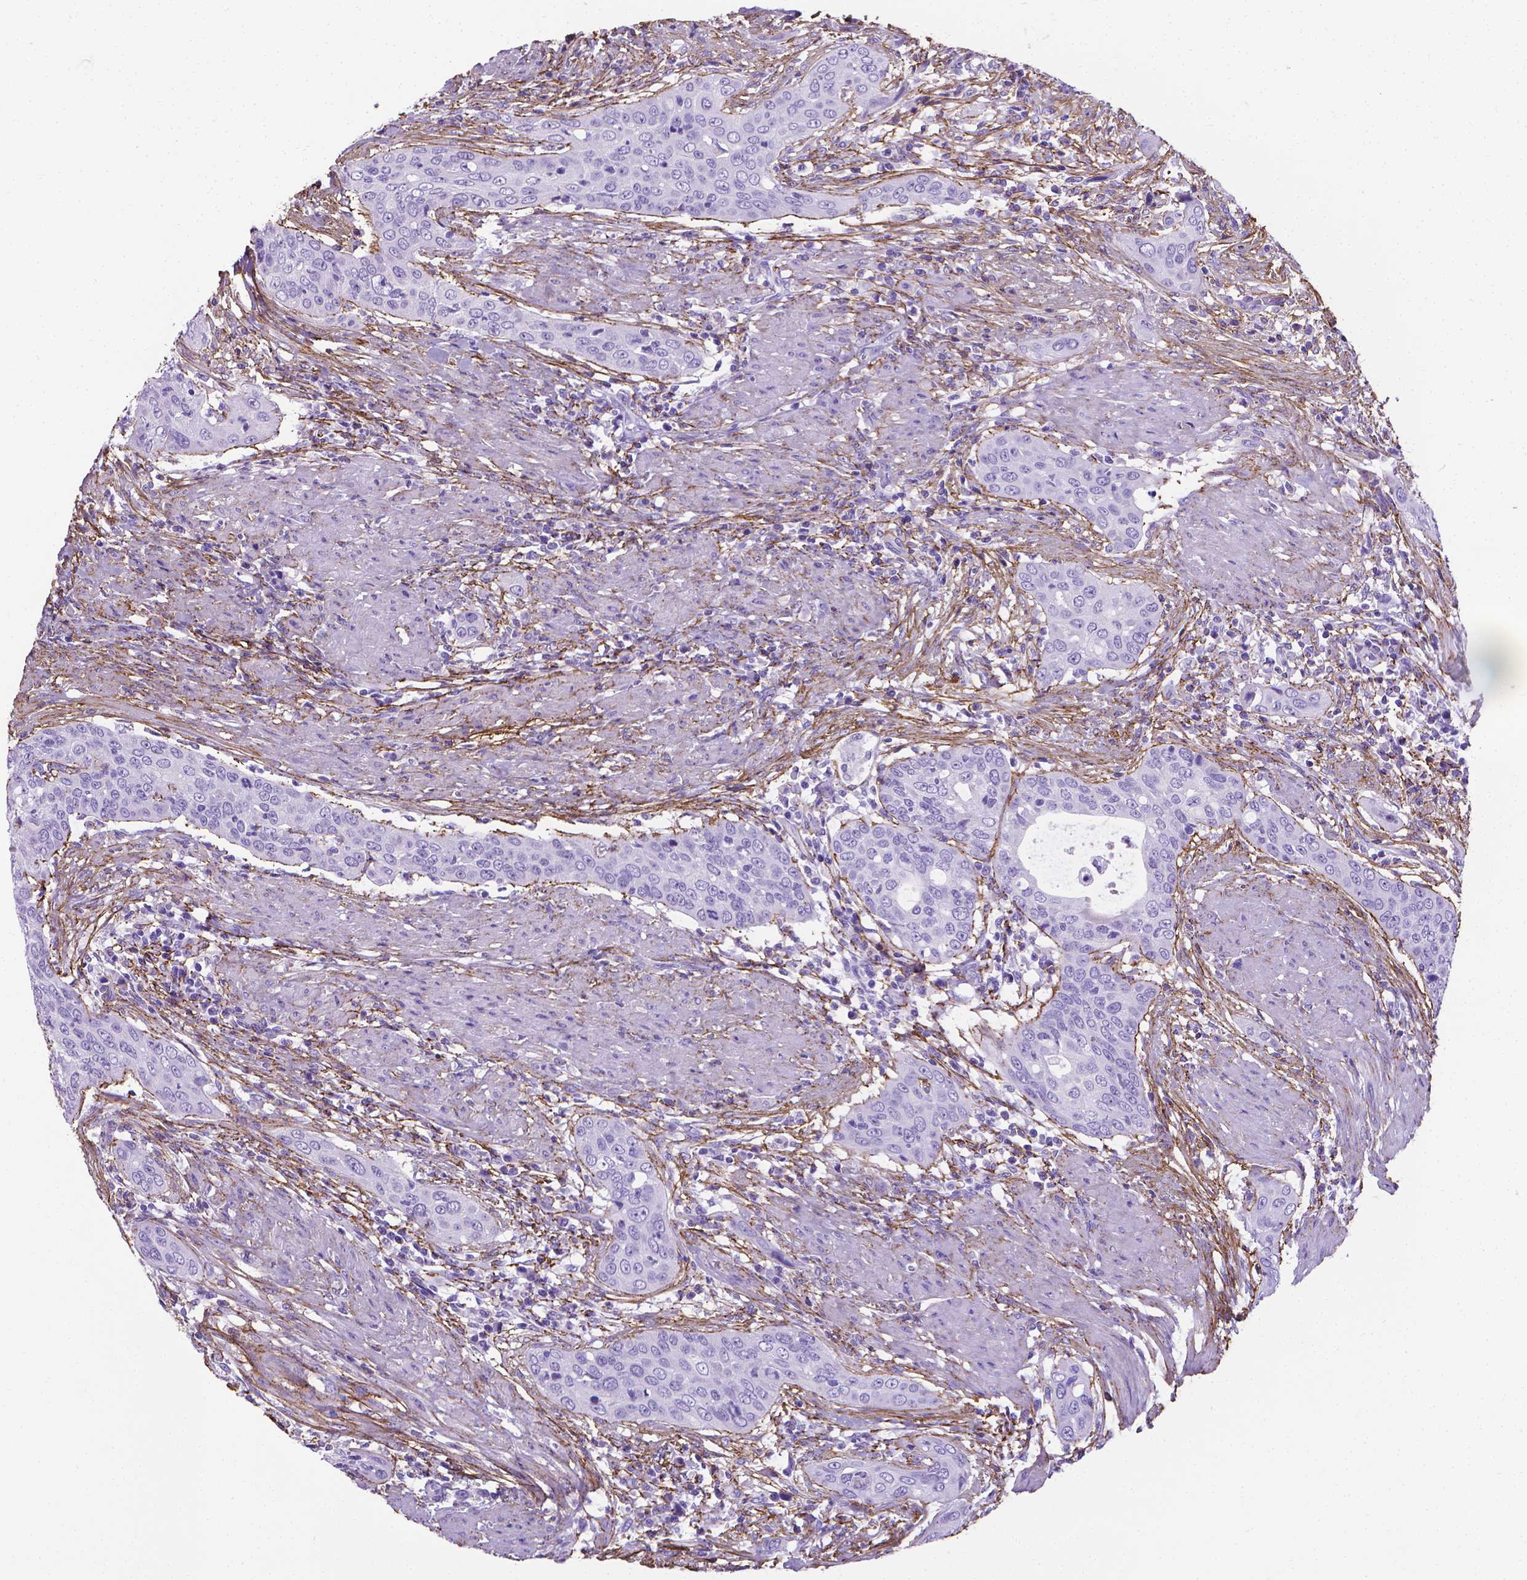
{"staining": {"intensity": "negative", "quantity": "none", "location": "none"}, "tissue": "urothelial cancer", "cell_type": "Tumor cells", "image_type": "cancer", "snomed": [{"axis": "morphology", "description": "Urothelial carcinoma, High grade"}, {"axis": "topography", "description": "Urinary bladder"}], "caption": "Tumor cells show no significant expression in urothelial carcinoma (high-grade).", "gene": "MFAP2", "patient": {"sex": "male", "age": 82}}